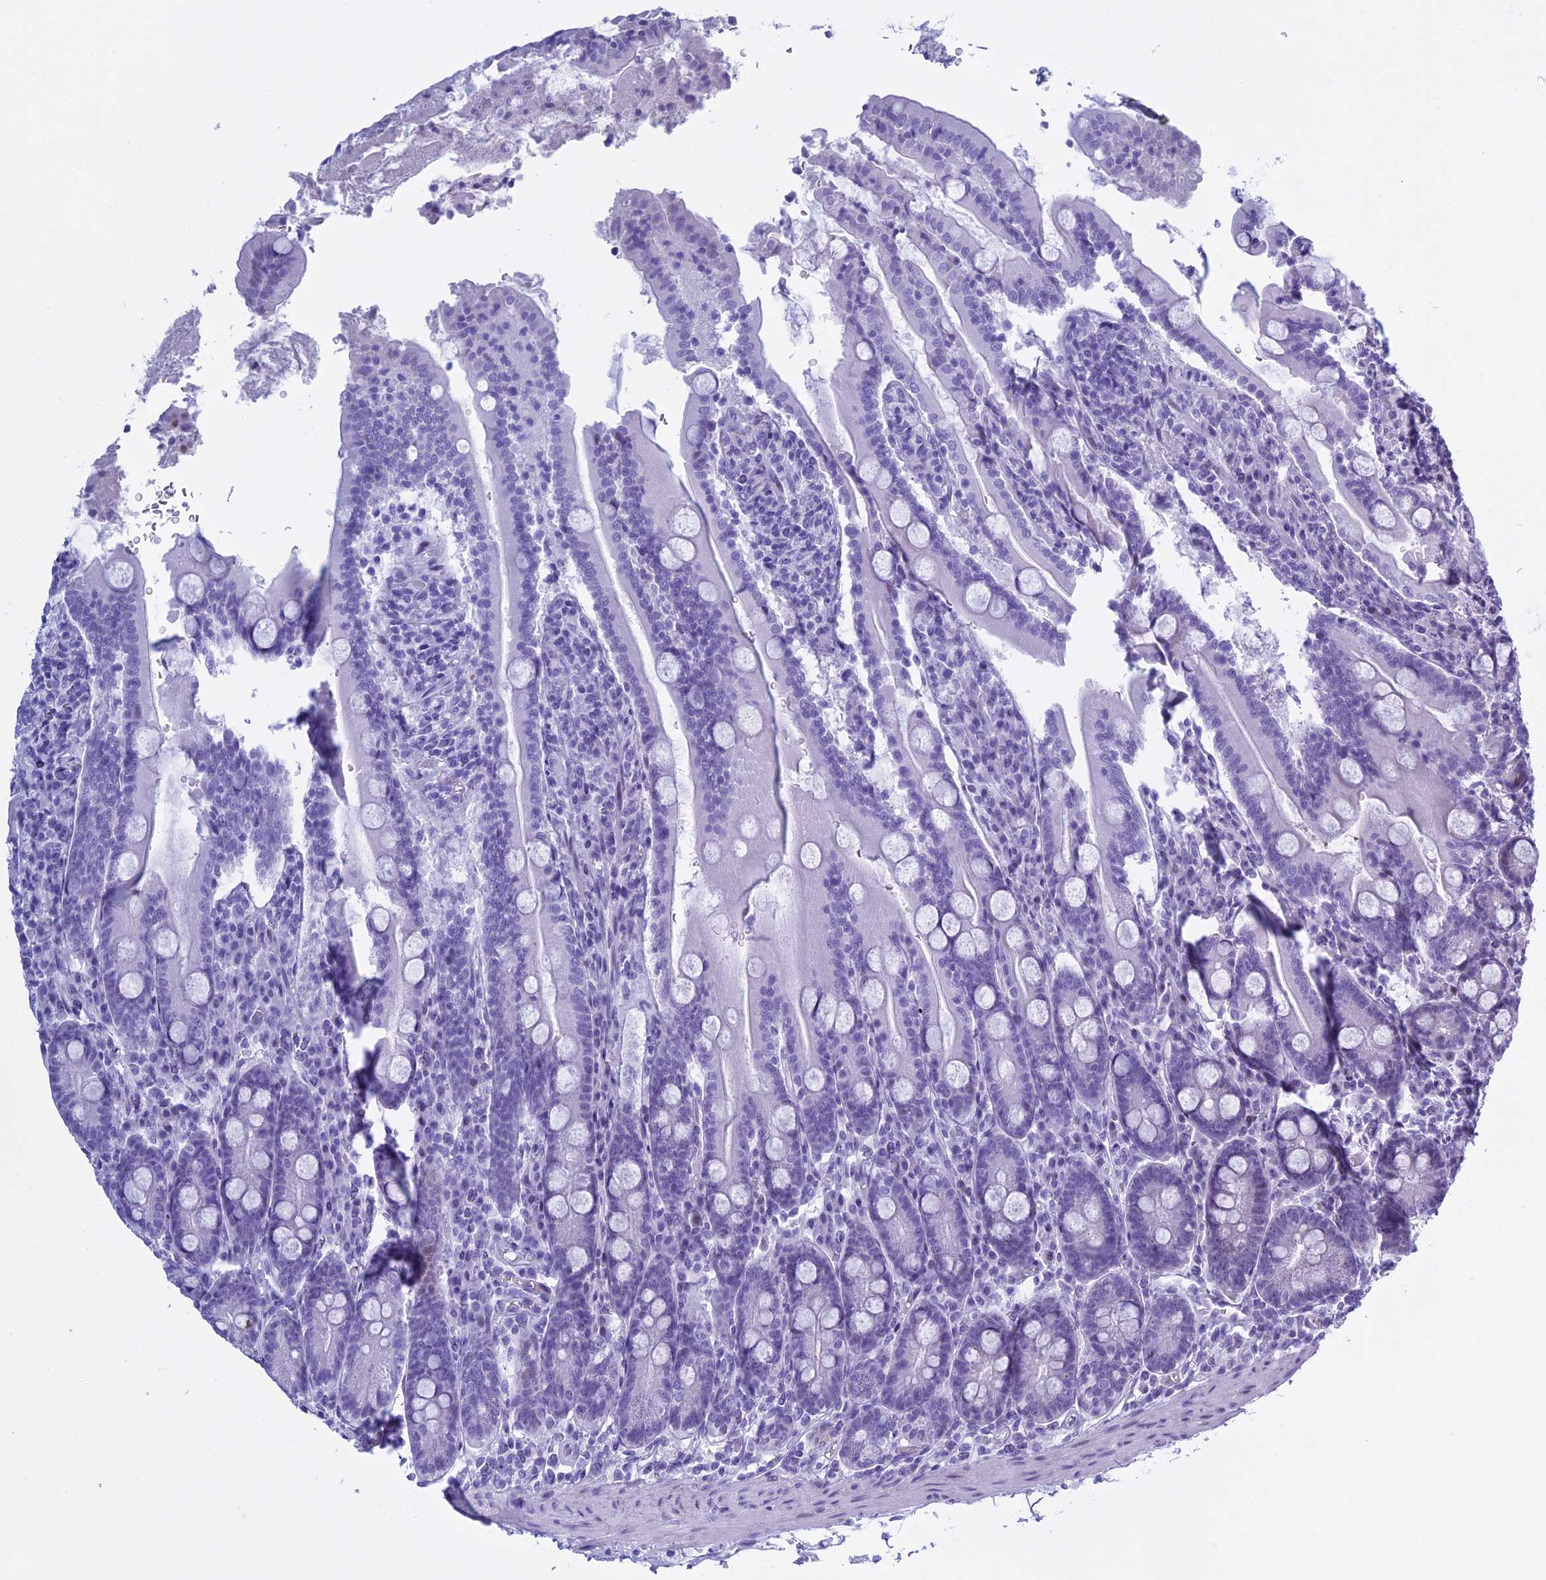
{"staining": {"intensity": "negative", "quantity": "none", "location": "none"}, "tissue": "duodenum", "cell_type": "Glandular cells", "image_type": "normal", "snomed": [{"axis": "morphology", "description": "Normal tissue, NOS"}, {"axis": "topography", "description": "Duodenum"}], "caption": "Human duodenum stained for a protein using immunohistochemistry (IHC) displays no staining in glandular cells.", "gene": "KCTD21", "patient": {"sex": "male", "age": 35}}